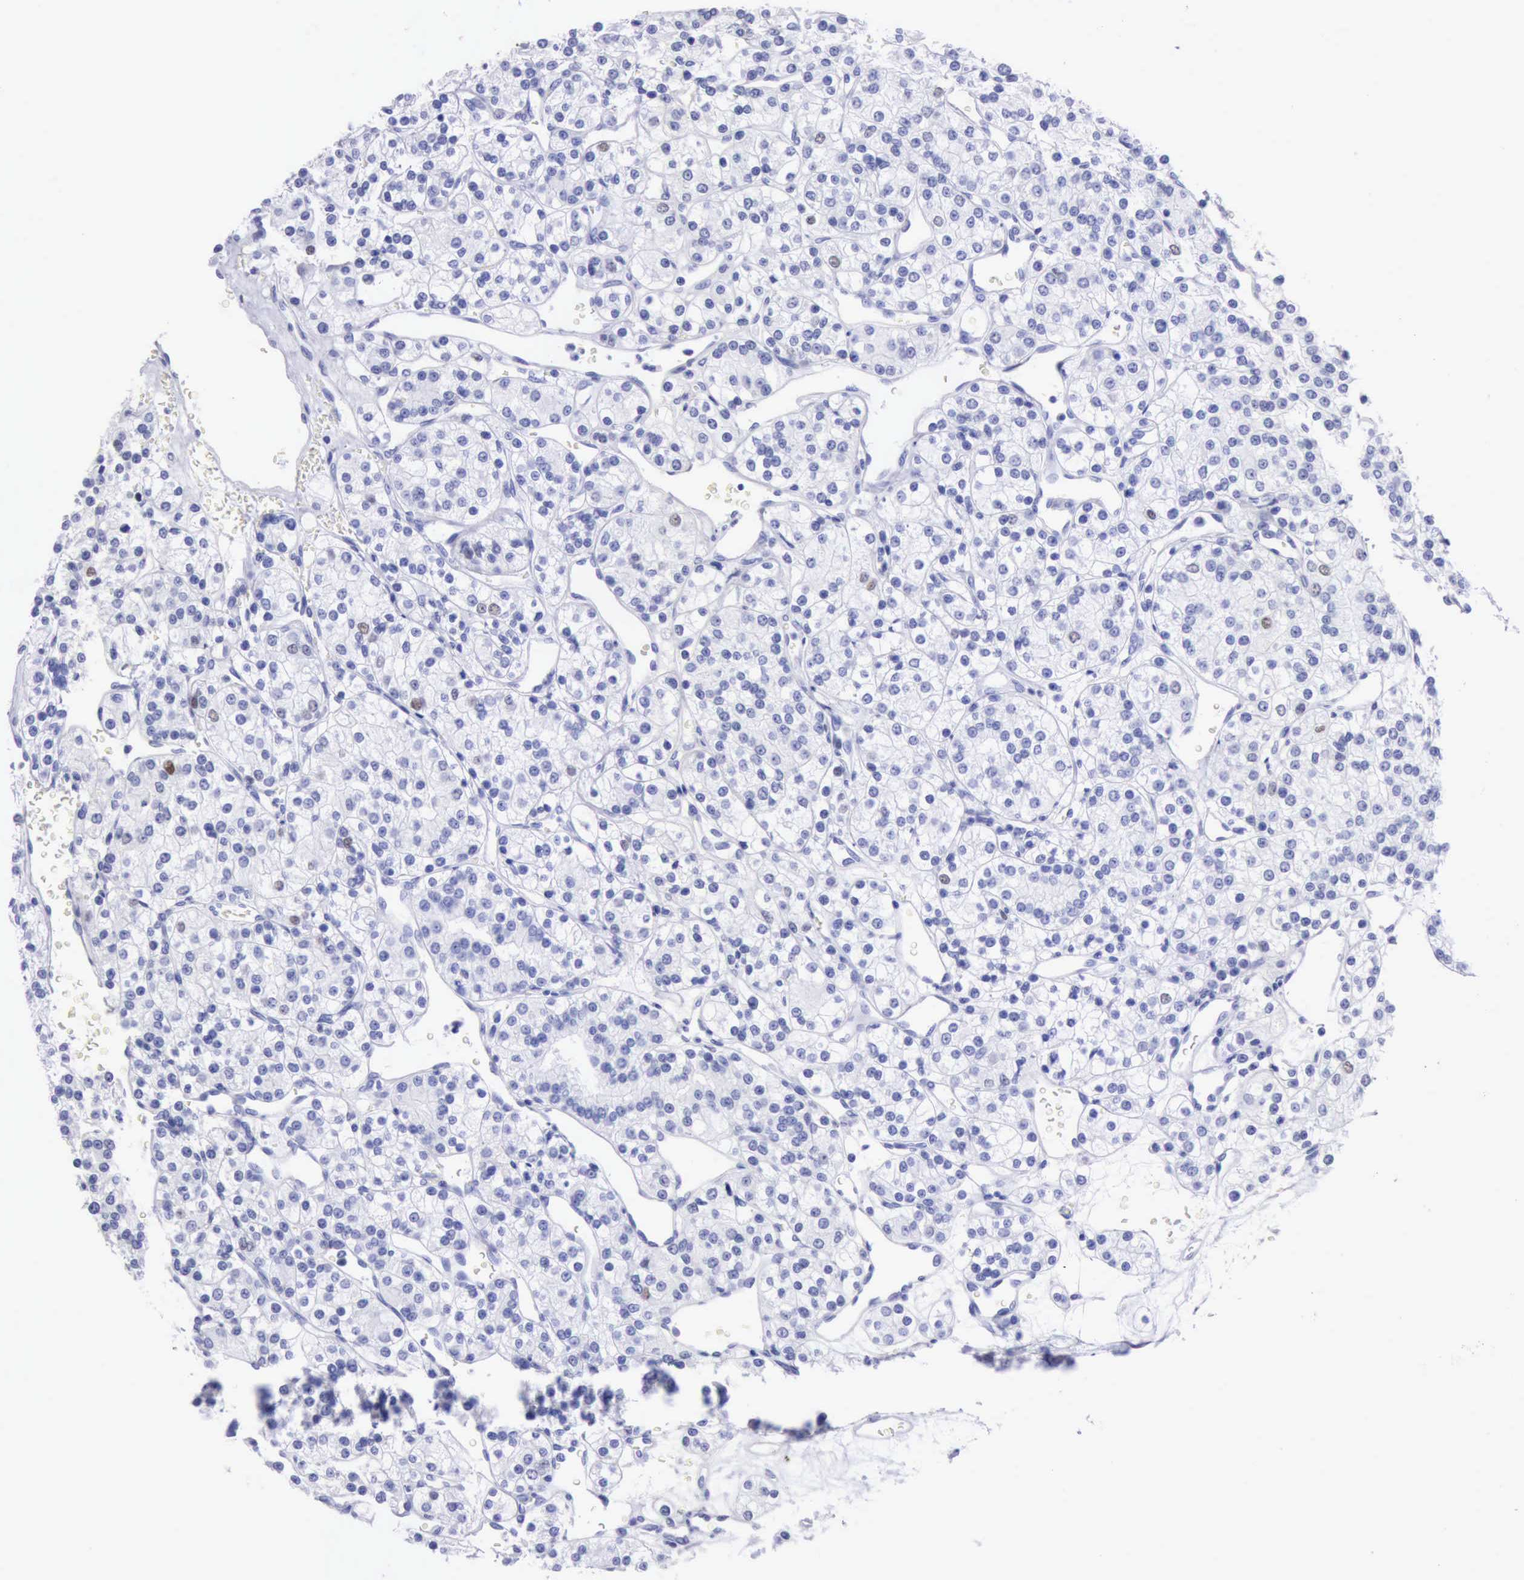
{"staining": {"intensity": "moderate", "quantity": "<25%", "location": "nuclear"}, "tissue": "renal cancer", "cell_type": "Tumor cells", "image_type": "cancer", "snomed": [{"axis": "morphology", "description": "Adenocarcinoma, NOS"}, {"axis": "topography", "description": "Kidney"}], "caption": "Immunohistochemical staining of human renal adenocarcinoma shows moderate nuclear protein expression in approximately <25% of tumor cells.", "gene": "MCM2", "patient": {"sex": "female", "age": 62}}